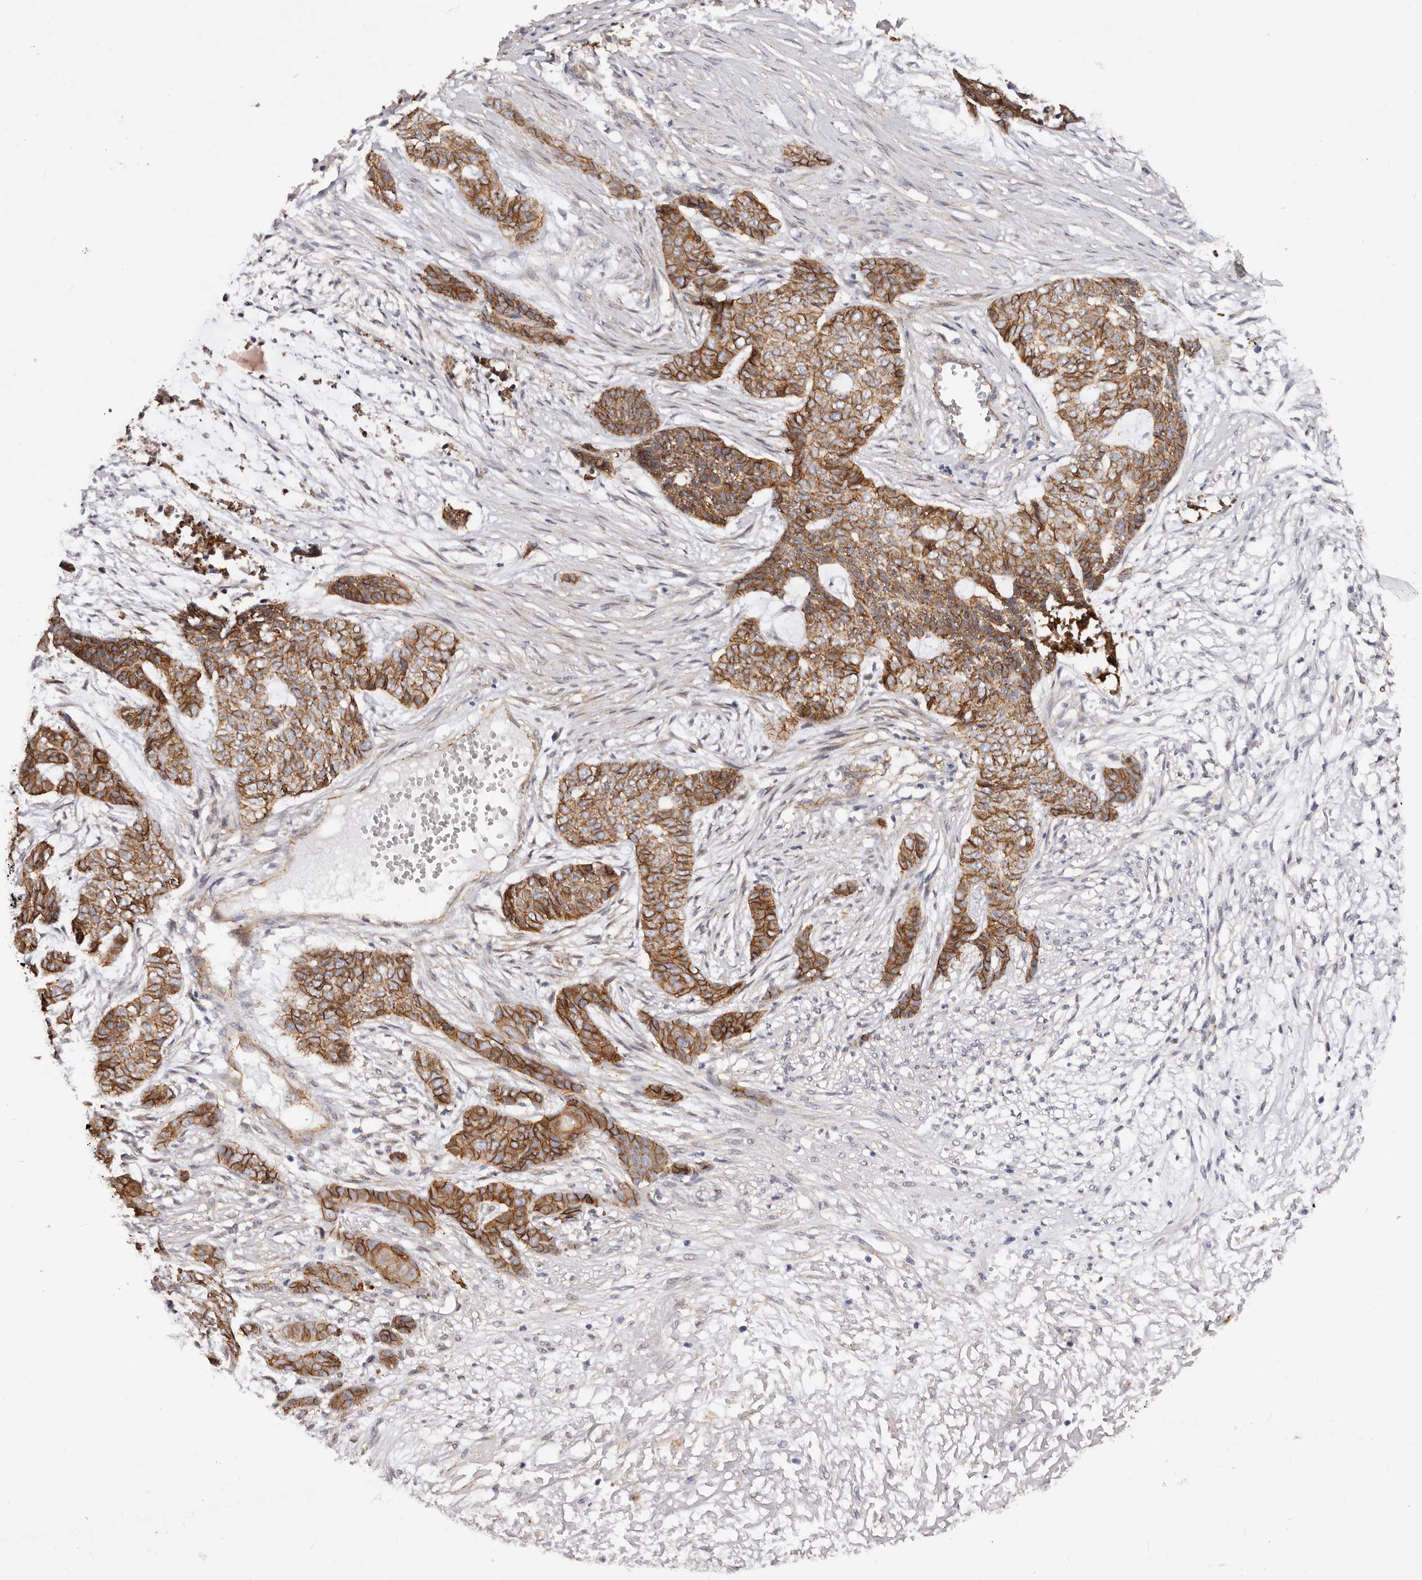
{"staining": {"intensity": "strong", "quantity": ">75%", "location": "cytoplasmic/membranous"}, "tissue": "skin cancer", "cell_type": "Tumor cells", "image_type": "cancer", "snomed": [{"axis": "morphology", "description": "Basal cell carcinoma"}, {"axis": "topography", "description": "Skin"}], "caption": "Brown immunohistochemical staining in skin basal cell carcinoma demonstrates strong cytoplasmic/membranous expression in about >75% of tumor cells.", "gene": "CTNNB1", "patient": {"sex": "female", "age": 64}}